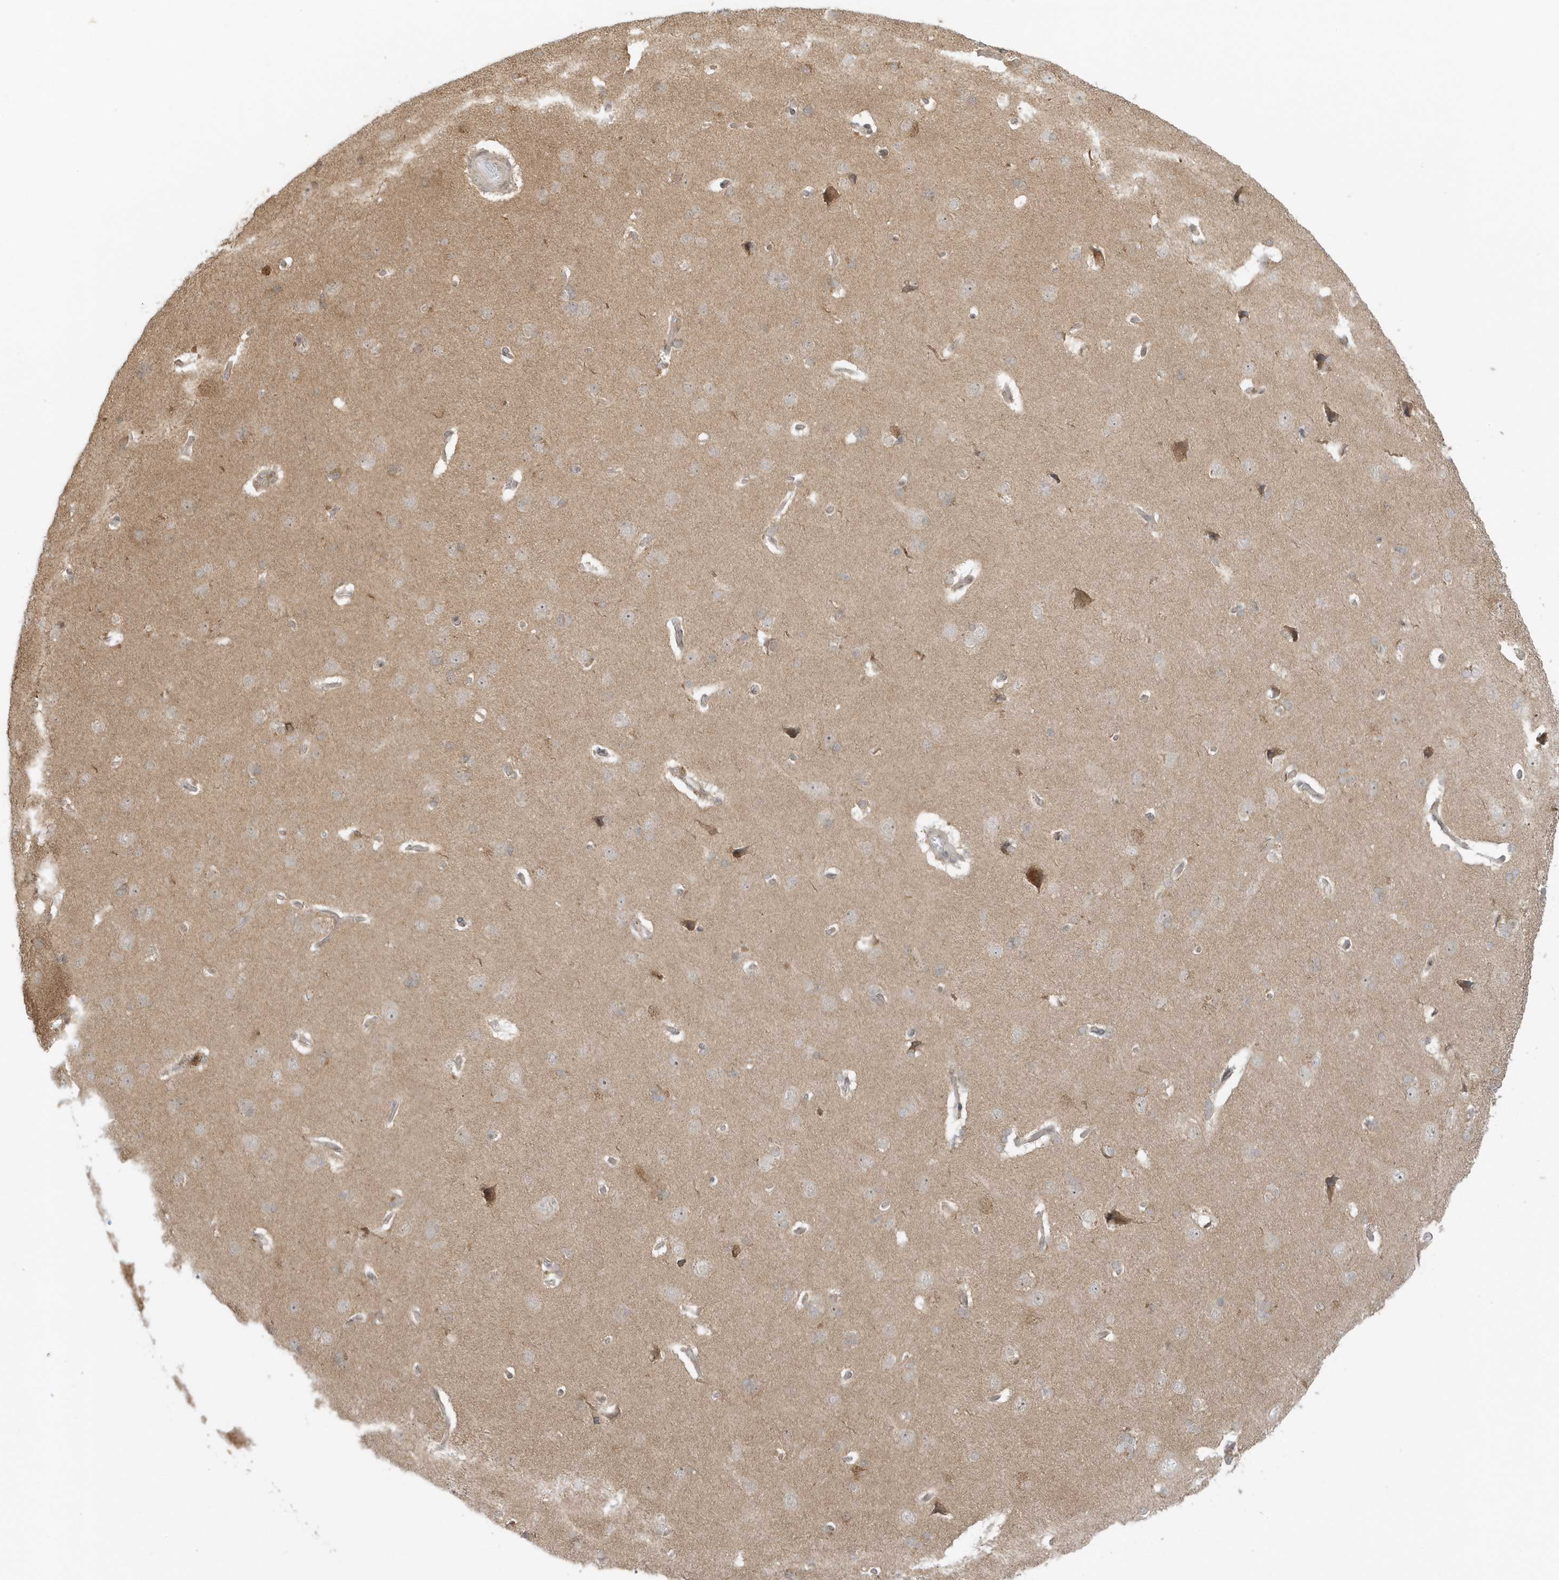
{"staining": {"intensity": "negative", "quantity": "none", "location": "none"}, "tissue": "cerebral cortex", "cell_type": "Endothelial cells", "image_type": "normal", "snomed": [{"axis": "morphology", "description": "Normal tissue, NOS"}, {"axis": "topography", "description": "Cerebral cortex"}], "caption": "DAB (3,3'-diaminobenzidine) immunohistochemical staining of normal cerebral cortex displays no significant staining in endothelial cells. Brightfield microscopy of immunohistochemistry (IHC) stained with DAB (brown) and hematoxylin (blue), captured at high magnification.", "gene": "PPP1R7", "patient": {"sex": "male", "age": 62}}